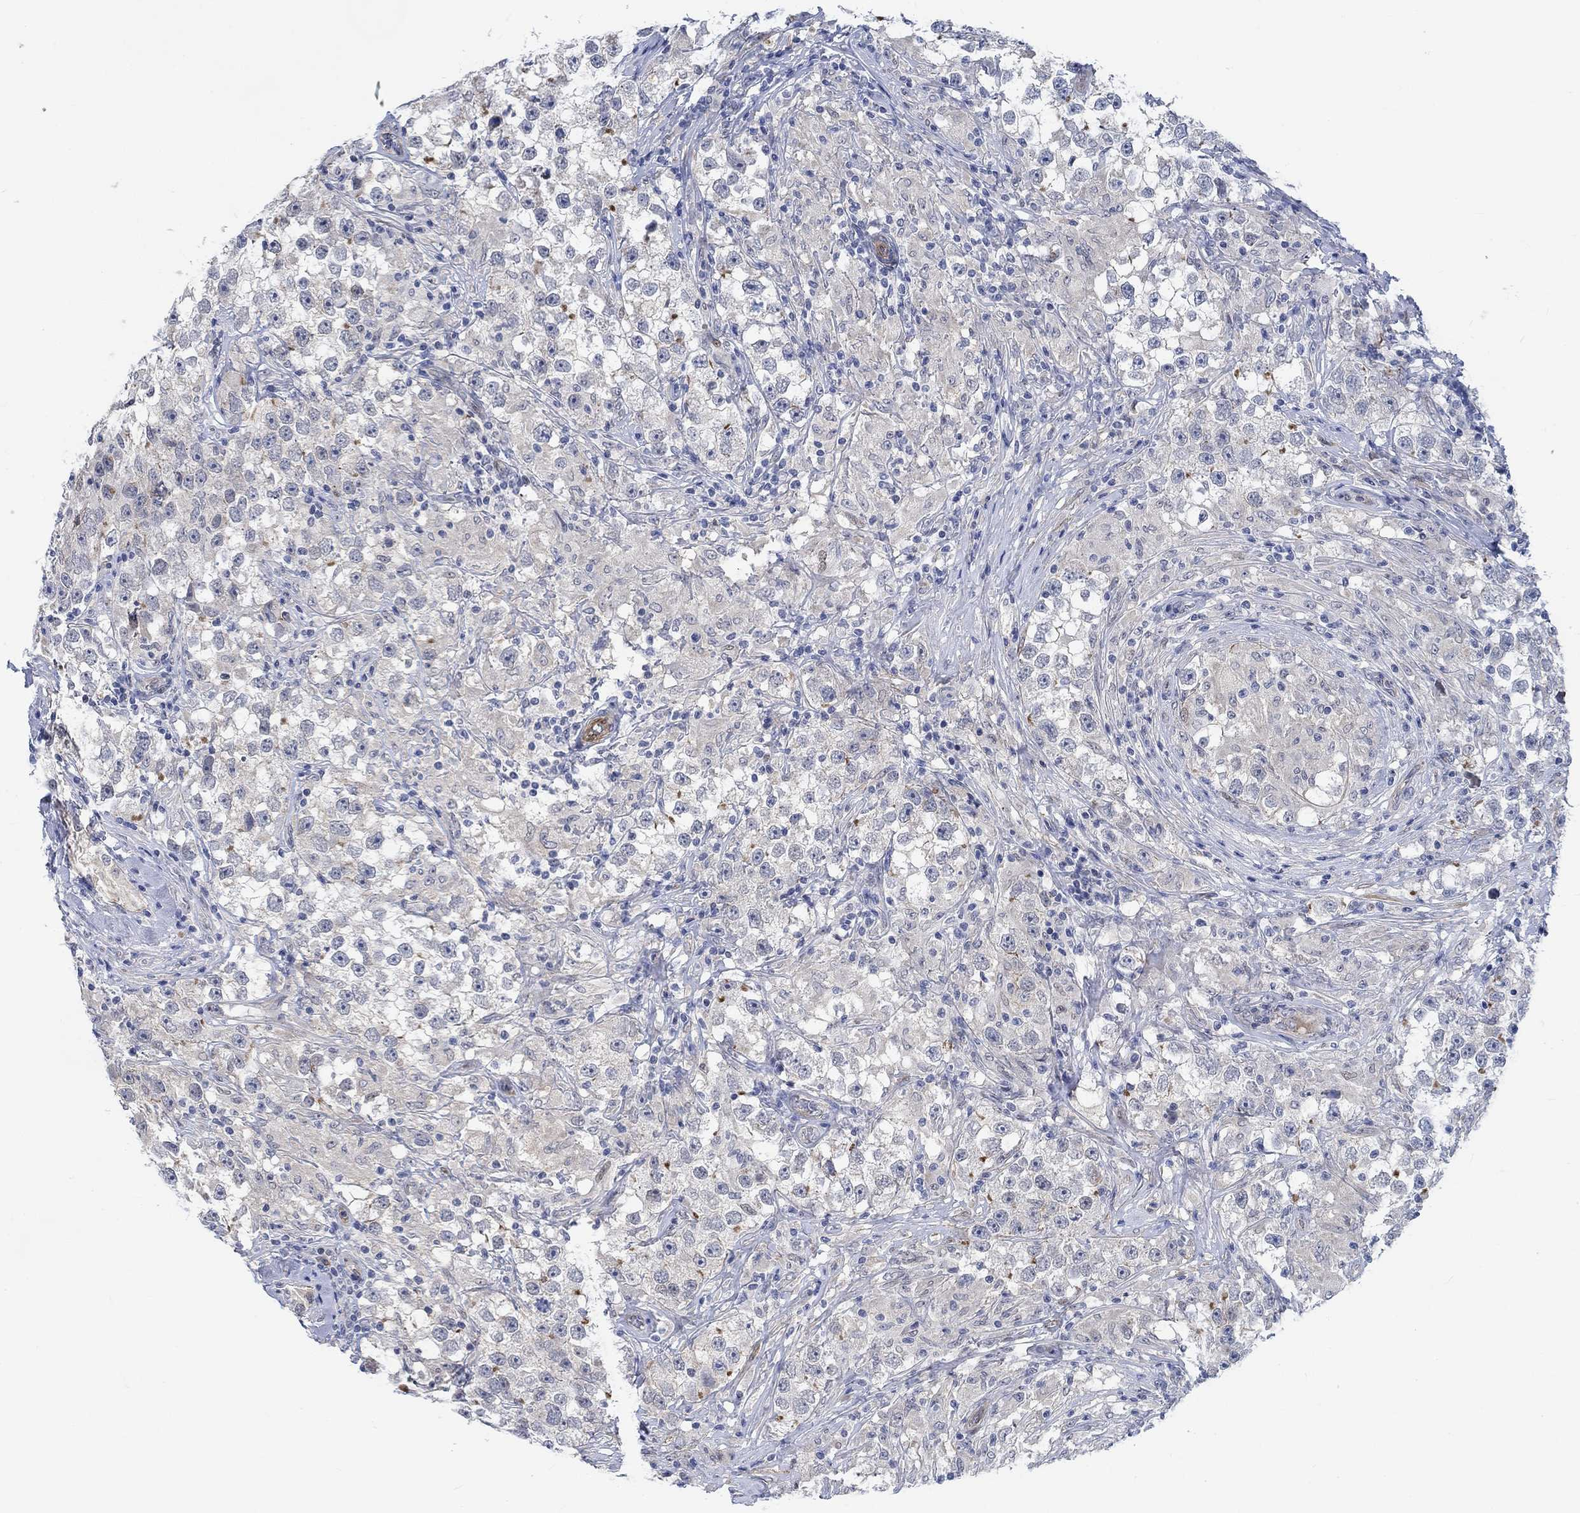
{"staining": {"intensity": "negative", "quantity": "none", "location": "none"}, "tissue": "testis cancer", "cell_type": "Tumor cells", "image_type": "cancer", "snomed": [{"axis": "morphology", "description": "Seminoma, NOS"}, {"axis": "topography", "description": "Testis"}], "caption": "Protein analysis of testis cancer demonstrates no significant expression in tumor cells.", "gene": "KCNH8", "patient": {"sex": "male", "age": 46}}